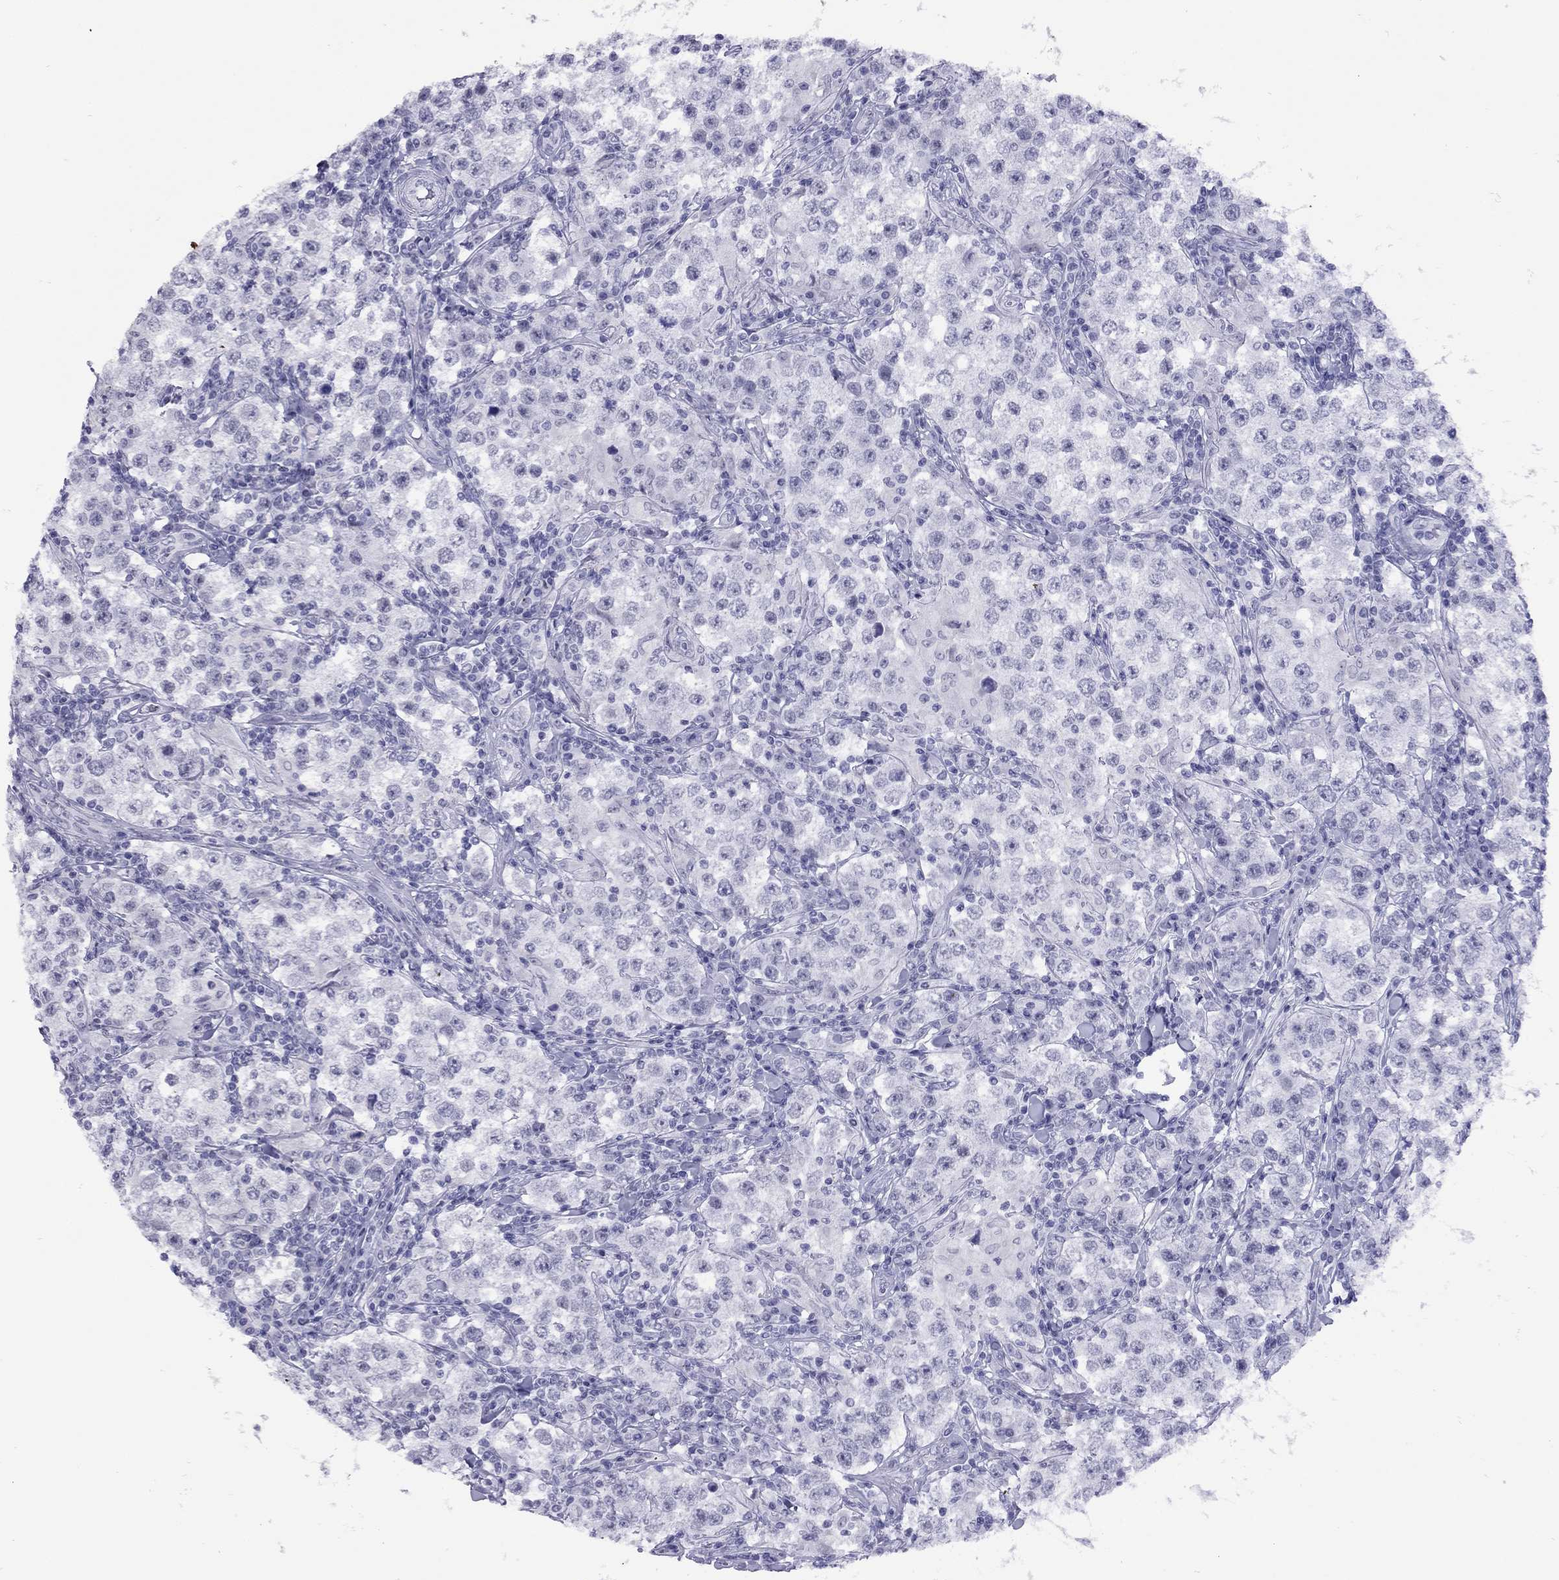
{"staining": {"intensity": "negative", "quantity": "none", "location": "none"}, "tissue": "testis cancer", "cell_type": "Tumor cells", "image_type": "cancer", "snomed": [{"axis": "morphology", "description": "Seminoma, NOS"}, {"axis": "morphology", "description": "Carcinoma, Embryonal, NOS"}, {"axis": "topography", "description": "Testis"}], "caption": "Tumor cells show no significant expression in testis cancer (seminoma). (DAB immunohistochemistry, high magnification).", "gene": "LYAR", "patient": {"sex": "male", "age": 41}}